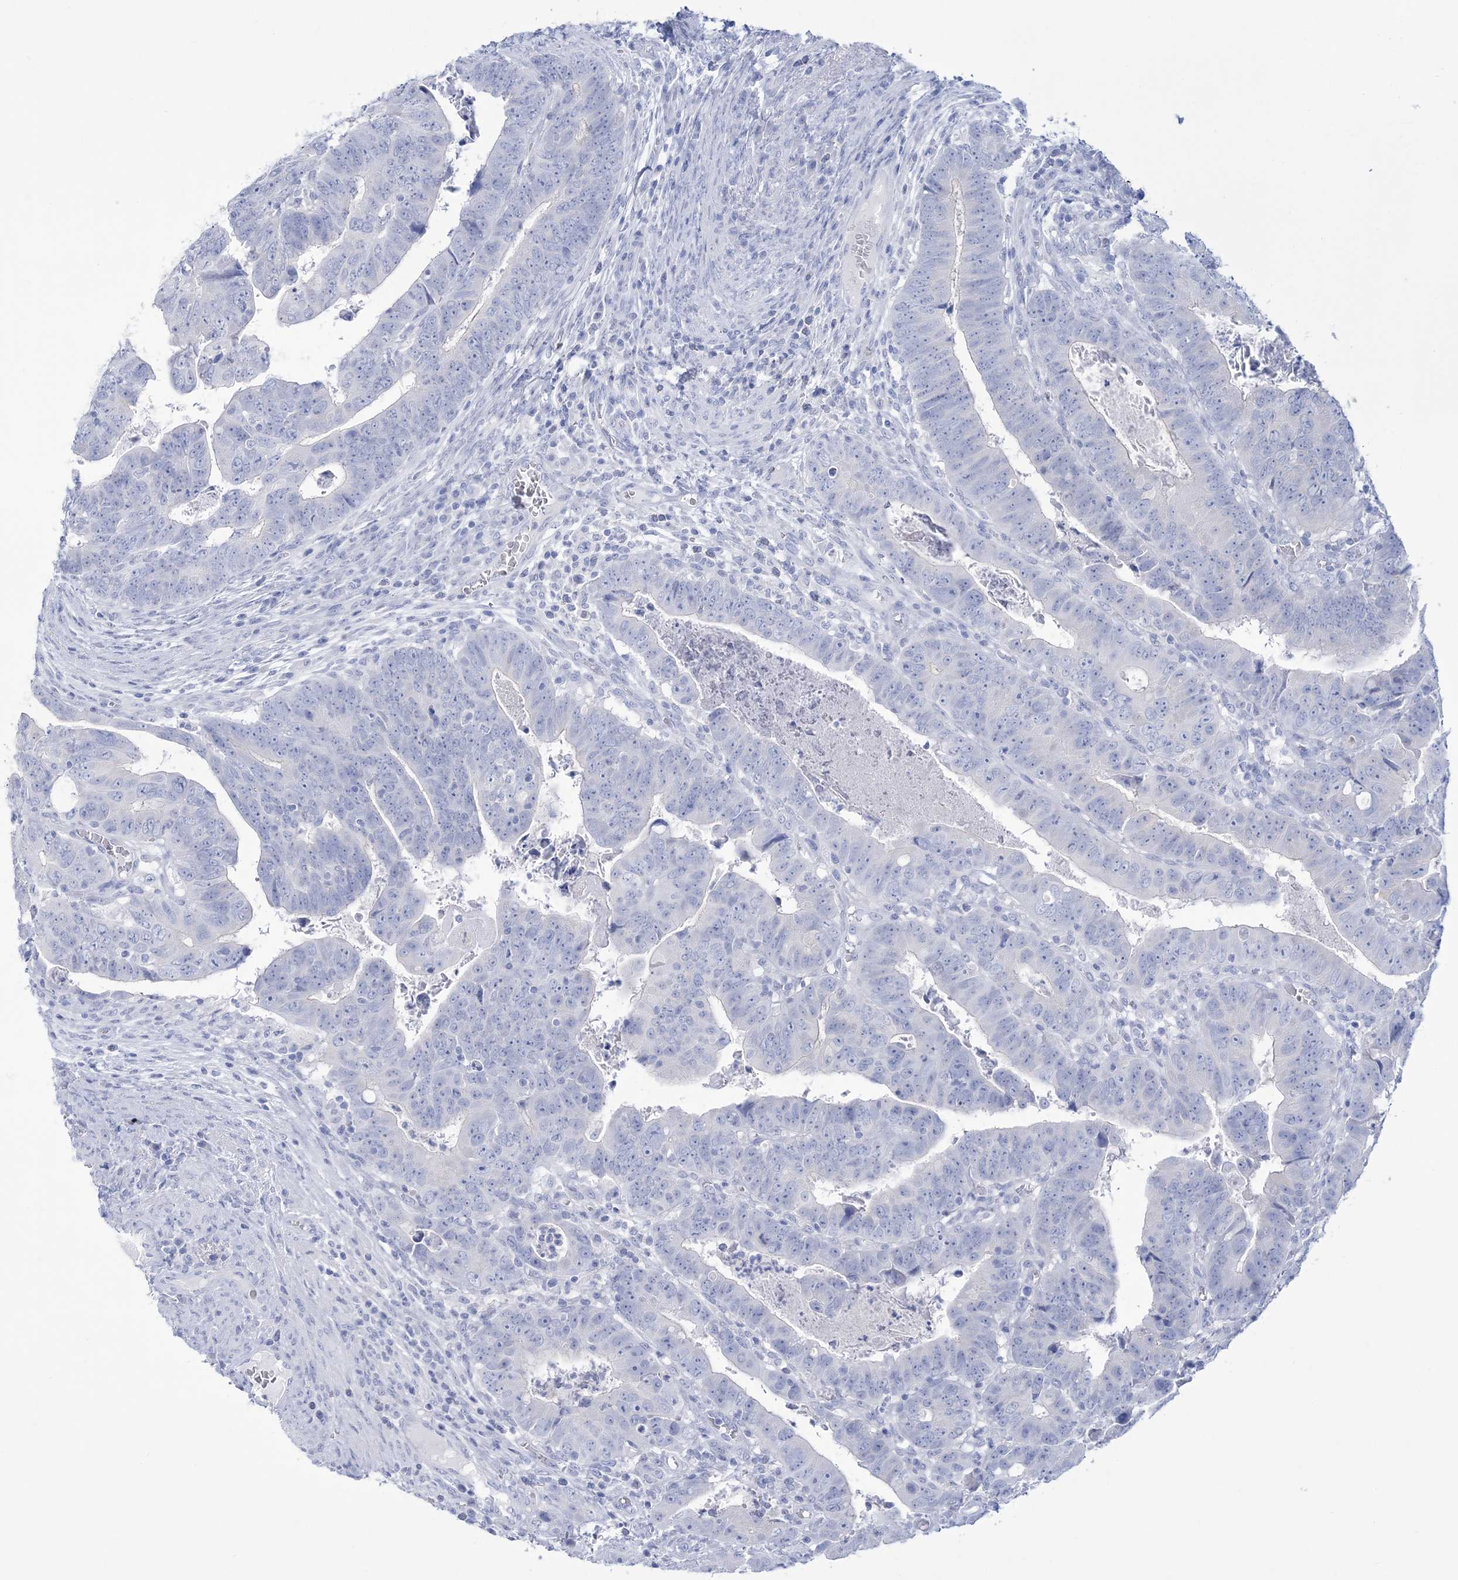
{"staining": {"intensity": "negative", "quantity": "none", "location": "none"}, "tissue": "colorectal cancer", "cell_type": "Tumor cells", "image_type": "cancer", "snomed": [{"axis": "morphology", "description": "Normal tissue, NOS"}, {"axis": "morphology", "description": "Adenocarcinoma, NOS"}, {"axis": "topography", "description": "Rectum"}], "caption": "An immunohistochemistry histopathology image of colorectal adenocarcinoma is shown. There is no staining in tumor cells of colorectal adenocarcinoma.", "gene": "RBP2", "patient": {"sex": "female", "age": 65}}